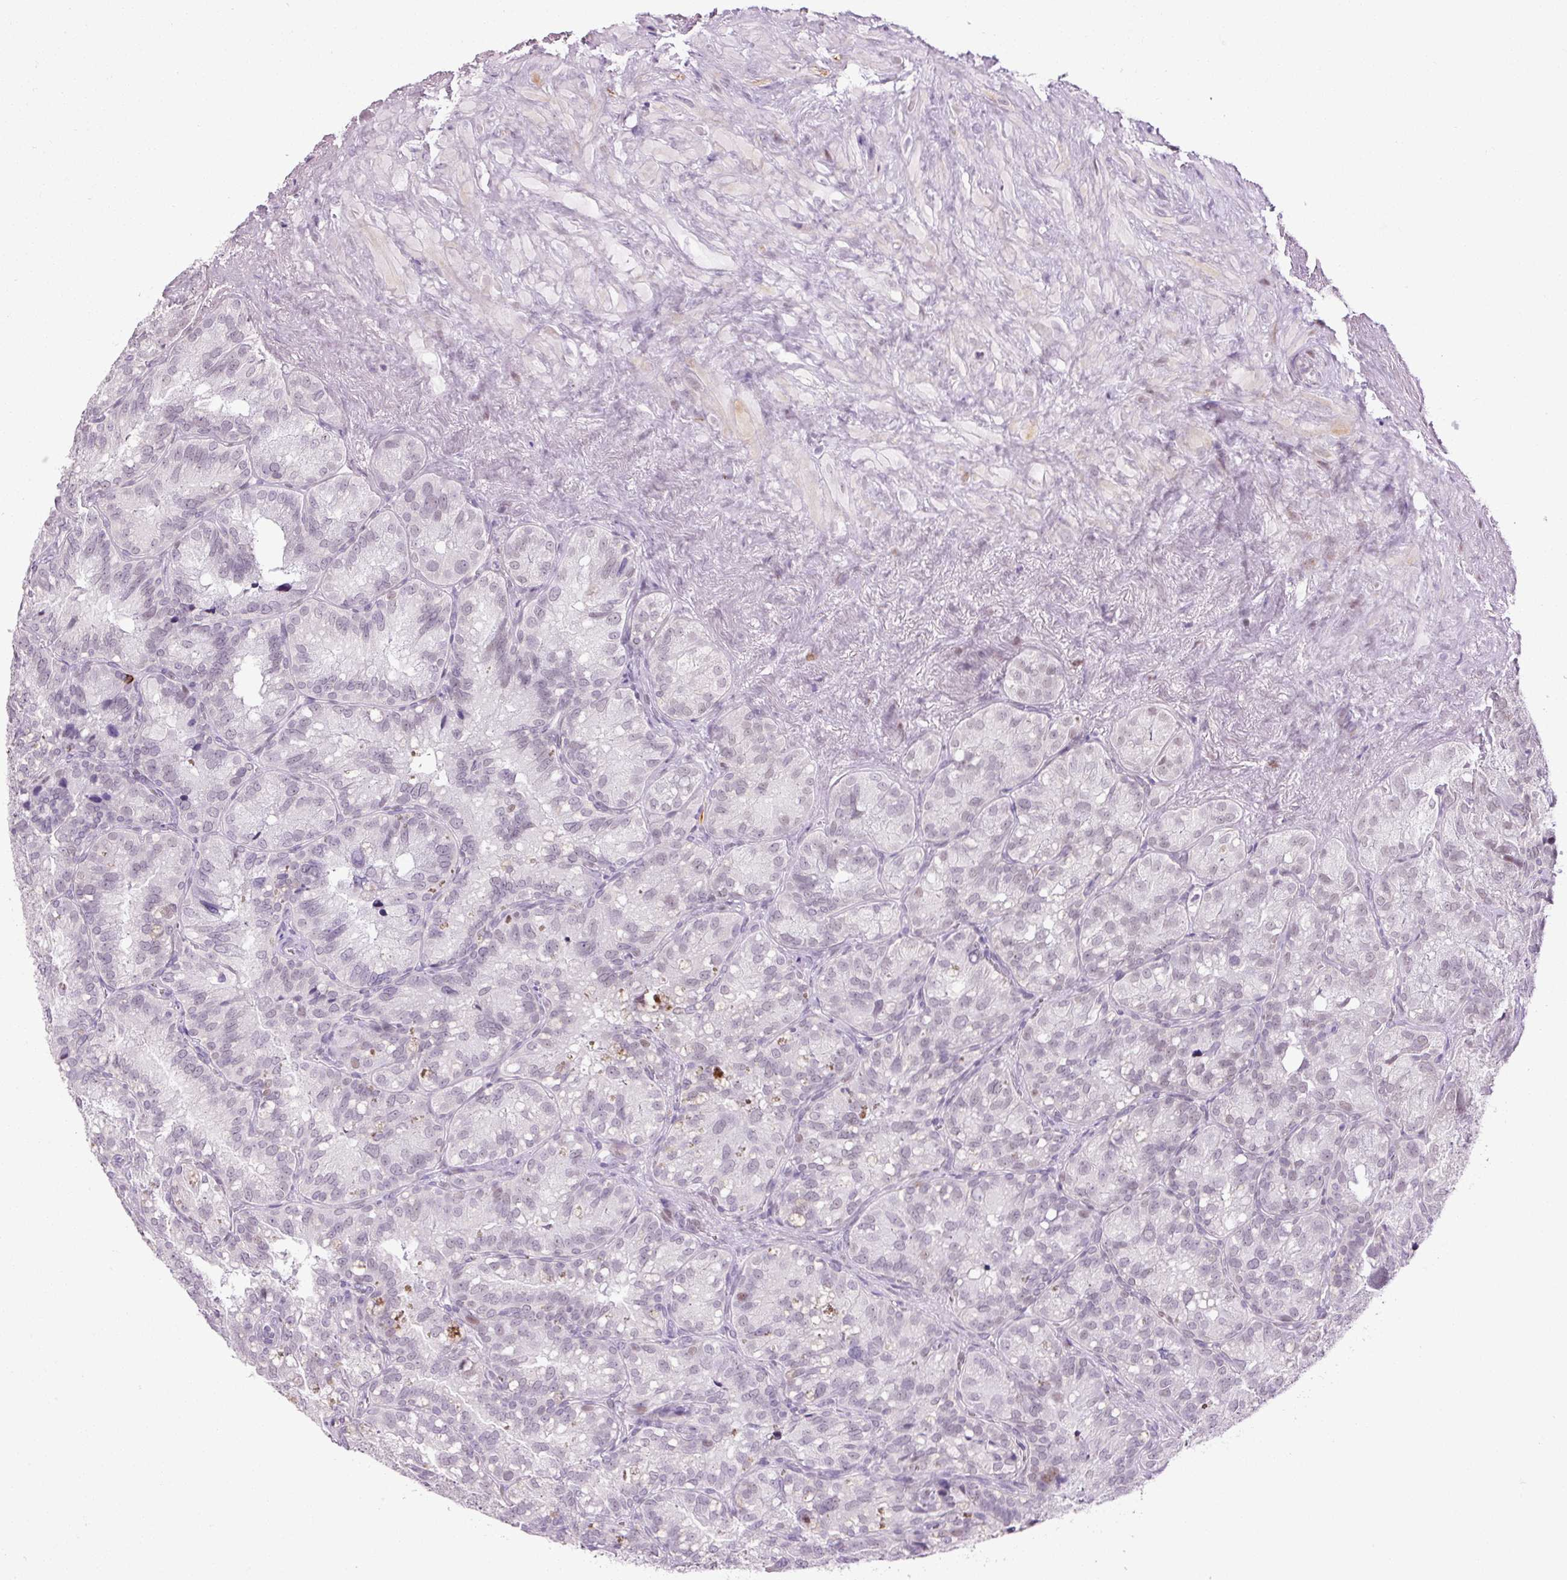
{"staining": {"intensity": "negative", "quantity": "none", "location": "none"}, "tissue": "seminal vesicle", "cell_type": "Glandular cells", "image_type": "normal", "snomed": [{"axis": "morphology", "description": "Normal tissue, NOS"}, {"axis": "topography", "description": "Seminal veicle"}], "caption": "A high-resolution histopathology image shows immunohistochemistry staining of unremarkable seminal vesicle, which demonstrates no significant positivity in glandular cells. (Stains: DAB (3,3'-diaminobenzidine) IHC with hematoxylin counter stain, Microscopy: brightfield microscopy at high magnification).", "gene": "ANKRD20A1", "patient": {"sex": "male", "age": 69}}